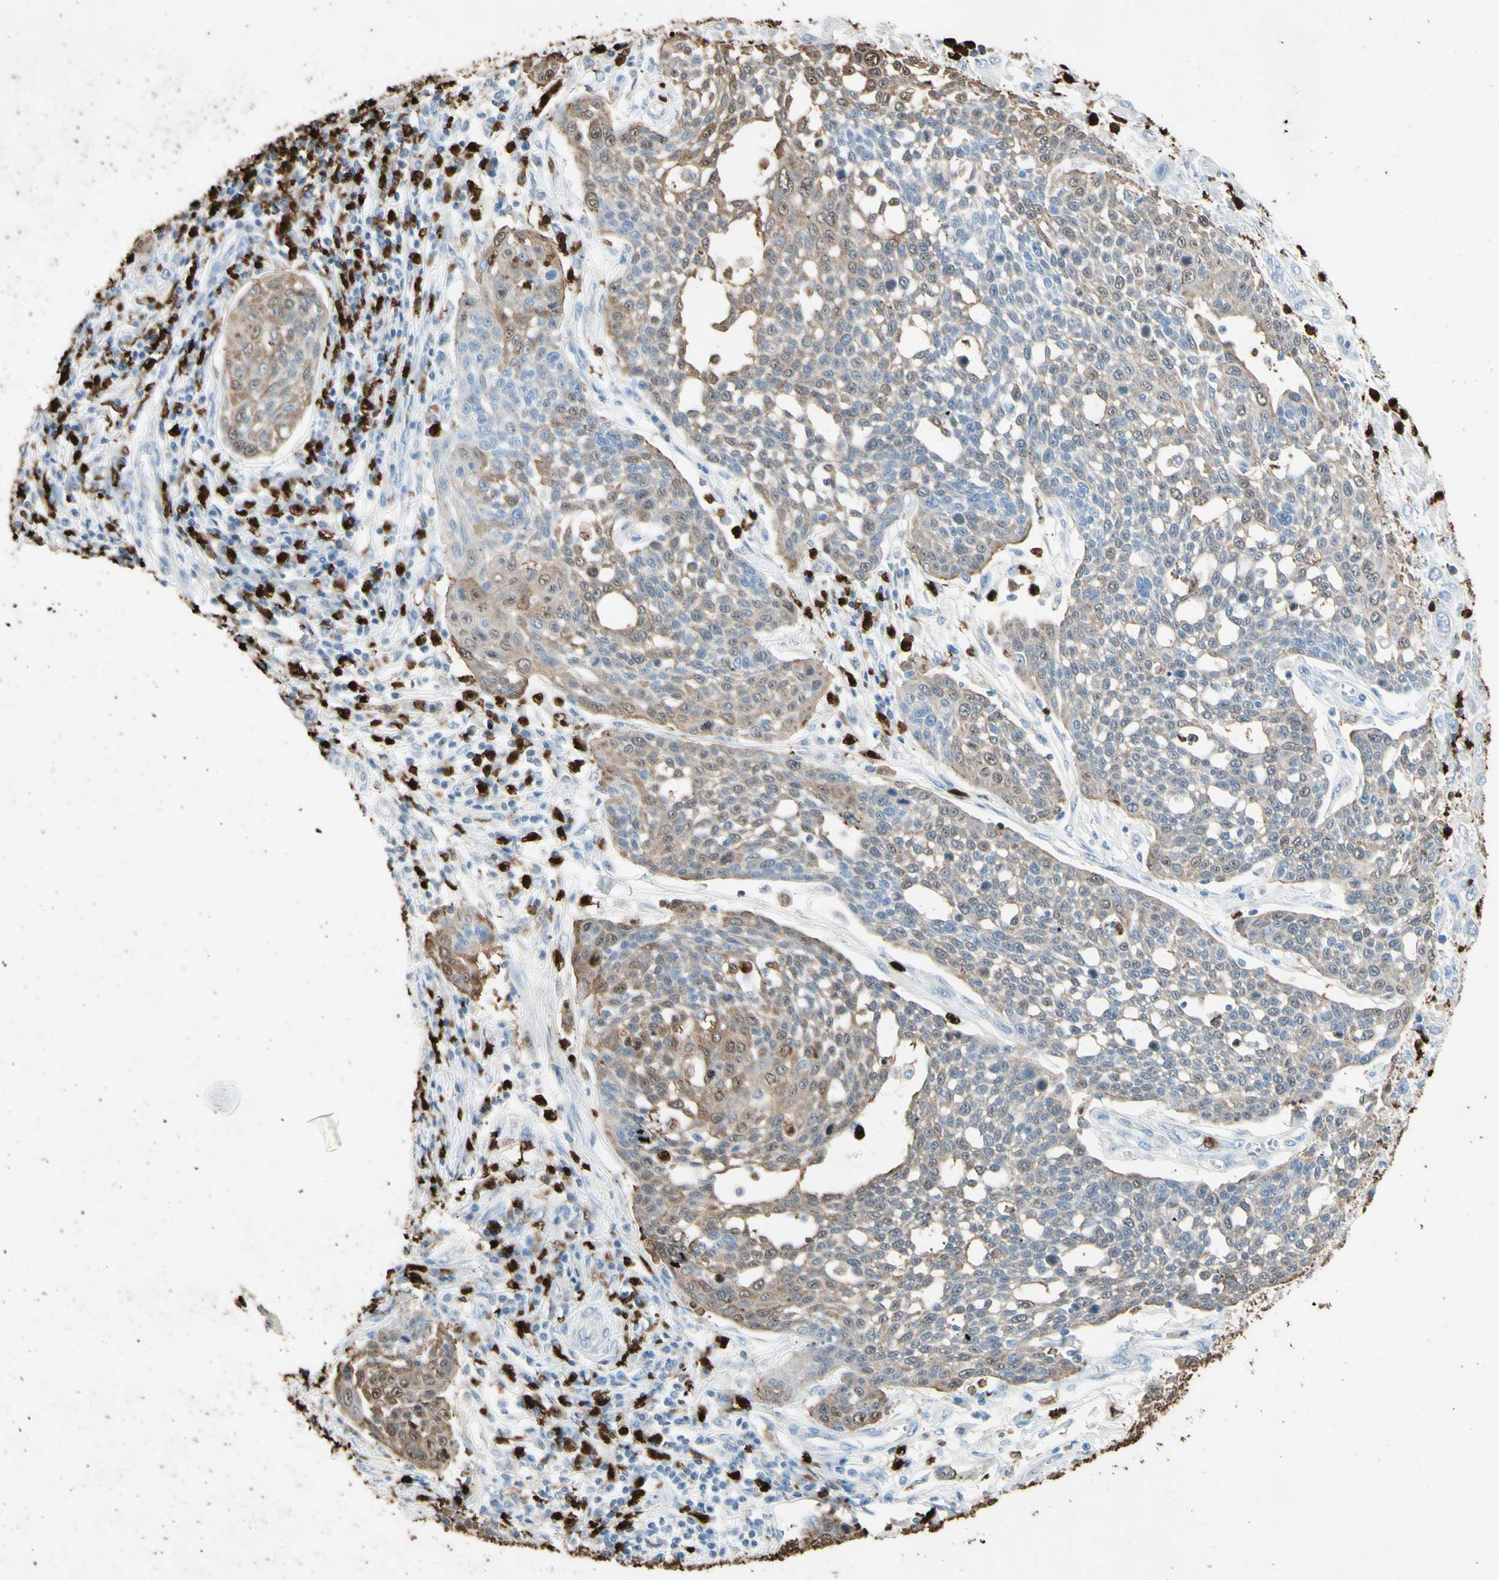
{"staining": {"intensity": "weak", "quantity": "25%-75%", "location": "cytoplasmic/membranous,nuclear"}, "tissue": "cervical cancer", "cell_type": "Tumor cells", "image_type": "cancer", "snomed": [{"axis": "morphology", "description": "Squamous cell carcinoma, NOS"}, {"axis": "topography", "description": "Cervix"}], "caption": "This photomicrograph demonstrates immunohistochemistry staining of squamous cell carcinoma (cervical), with low weak cytoplasmic/membranous and nuclear staining in about 25%-75% of tumor cells.", "gene": "NFKBIZ", "patient": {"sex": "female", "age": 34}}